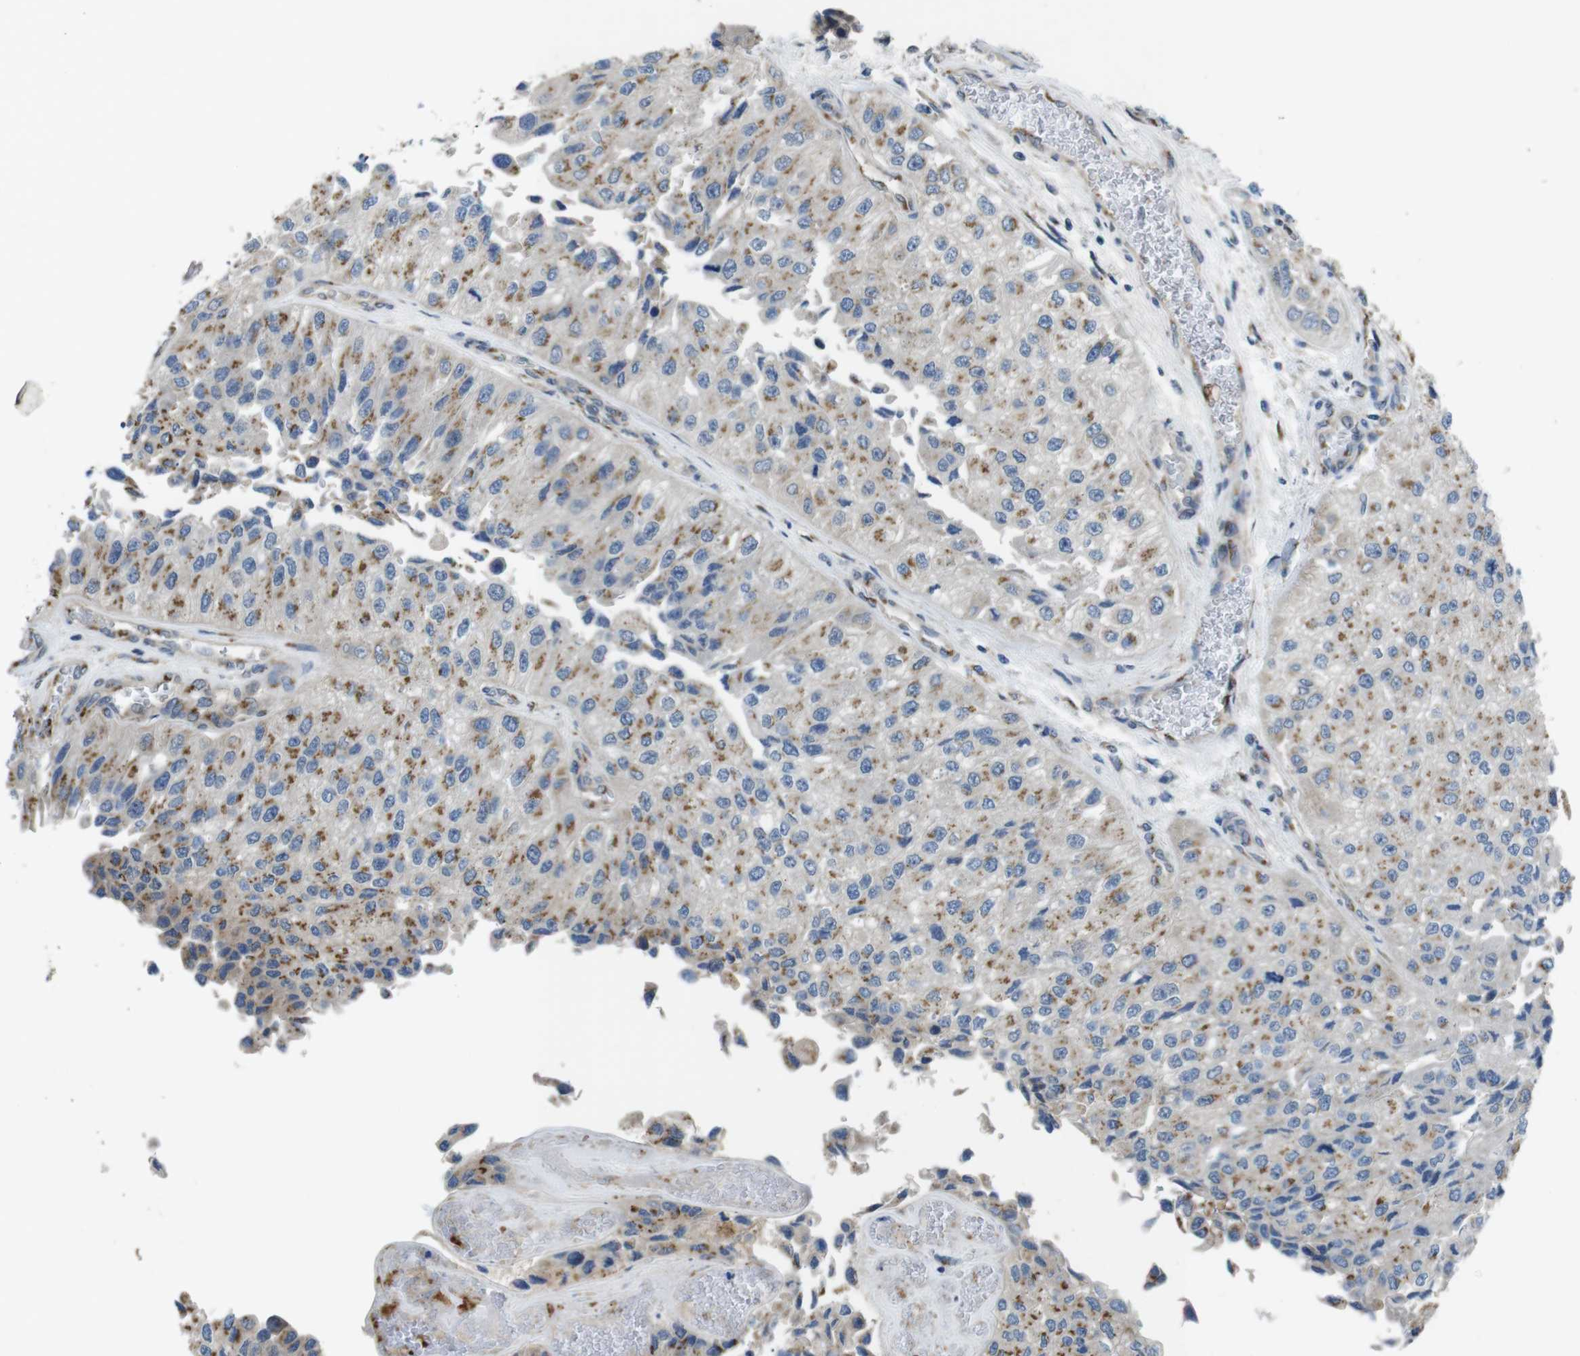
{"staining": {"intensity": "moderate", "quantity": "25%-75%", "location": "cytoplasmic/membranous"}, "tissue": "urothelial cancer", "cell_type": "Tumor cells", "image_type": "cancer", "snomed": [{"axis": "morphology", "description": "Urothelial carcinoma, High grade"}, {"axis": "topography", "description": "Kidney"}, {"axis": "topography", "description": "Urinary bladder"}], "caption": "Protein staining demonstrates moderate cytoplasmic/membranous staining in about 25%-75% of tumor cells in urothelial carcinoma (high-grade).", "gene": "RAB6A", "patient": {"sex": "male", "age": 77}}